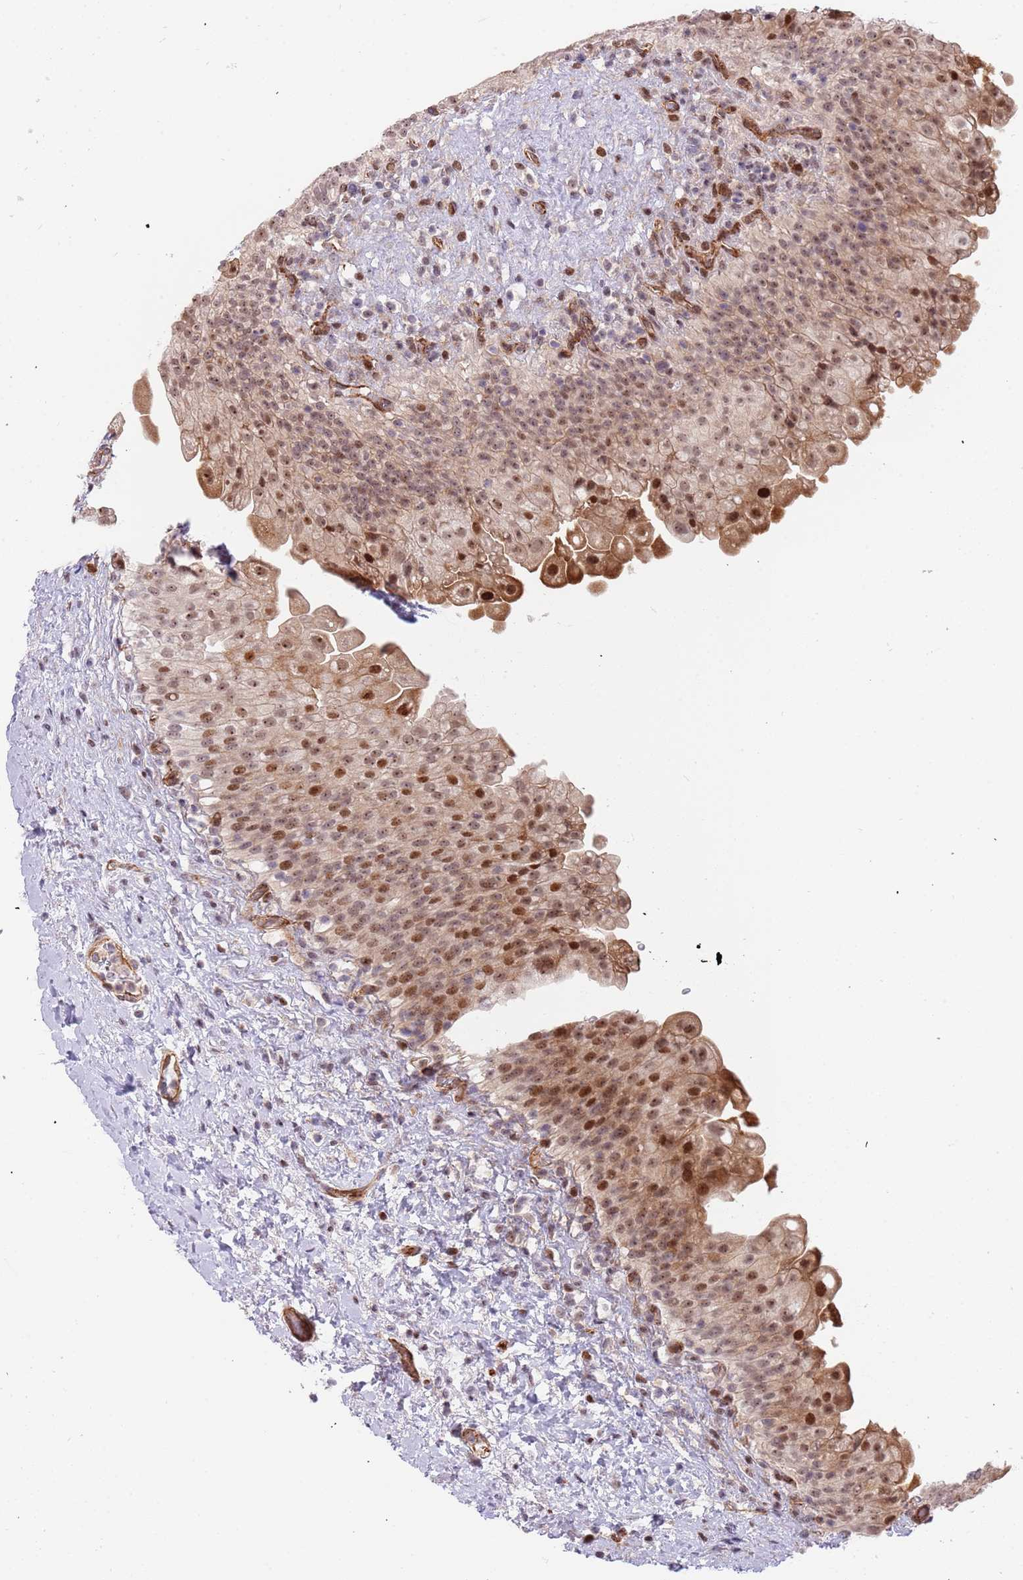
{"staining": {"intensity": "moderate", "quantity": ">75%", "location": "nuclear"}, "tissue": "urinary bladder", "cell_type": "Urothelial cells", "image_type": "normal", "snomed": [{"axis": "morphology", "description": "Normal tissue, NOS"}, {"axis": "topography", "description": "Urinary bladder"}], "caption": "A high-resolution photomicrograph shows IHC staining of benign urinary bladder, which displays moderate nuclear staining in approximately >75% of urothelial cells. (DAB = brown stain, brightfield microscopy at high magnification).", "gene": "LRMDA", "patient": {"sex": "female", "age": 27}}